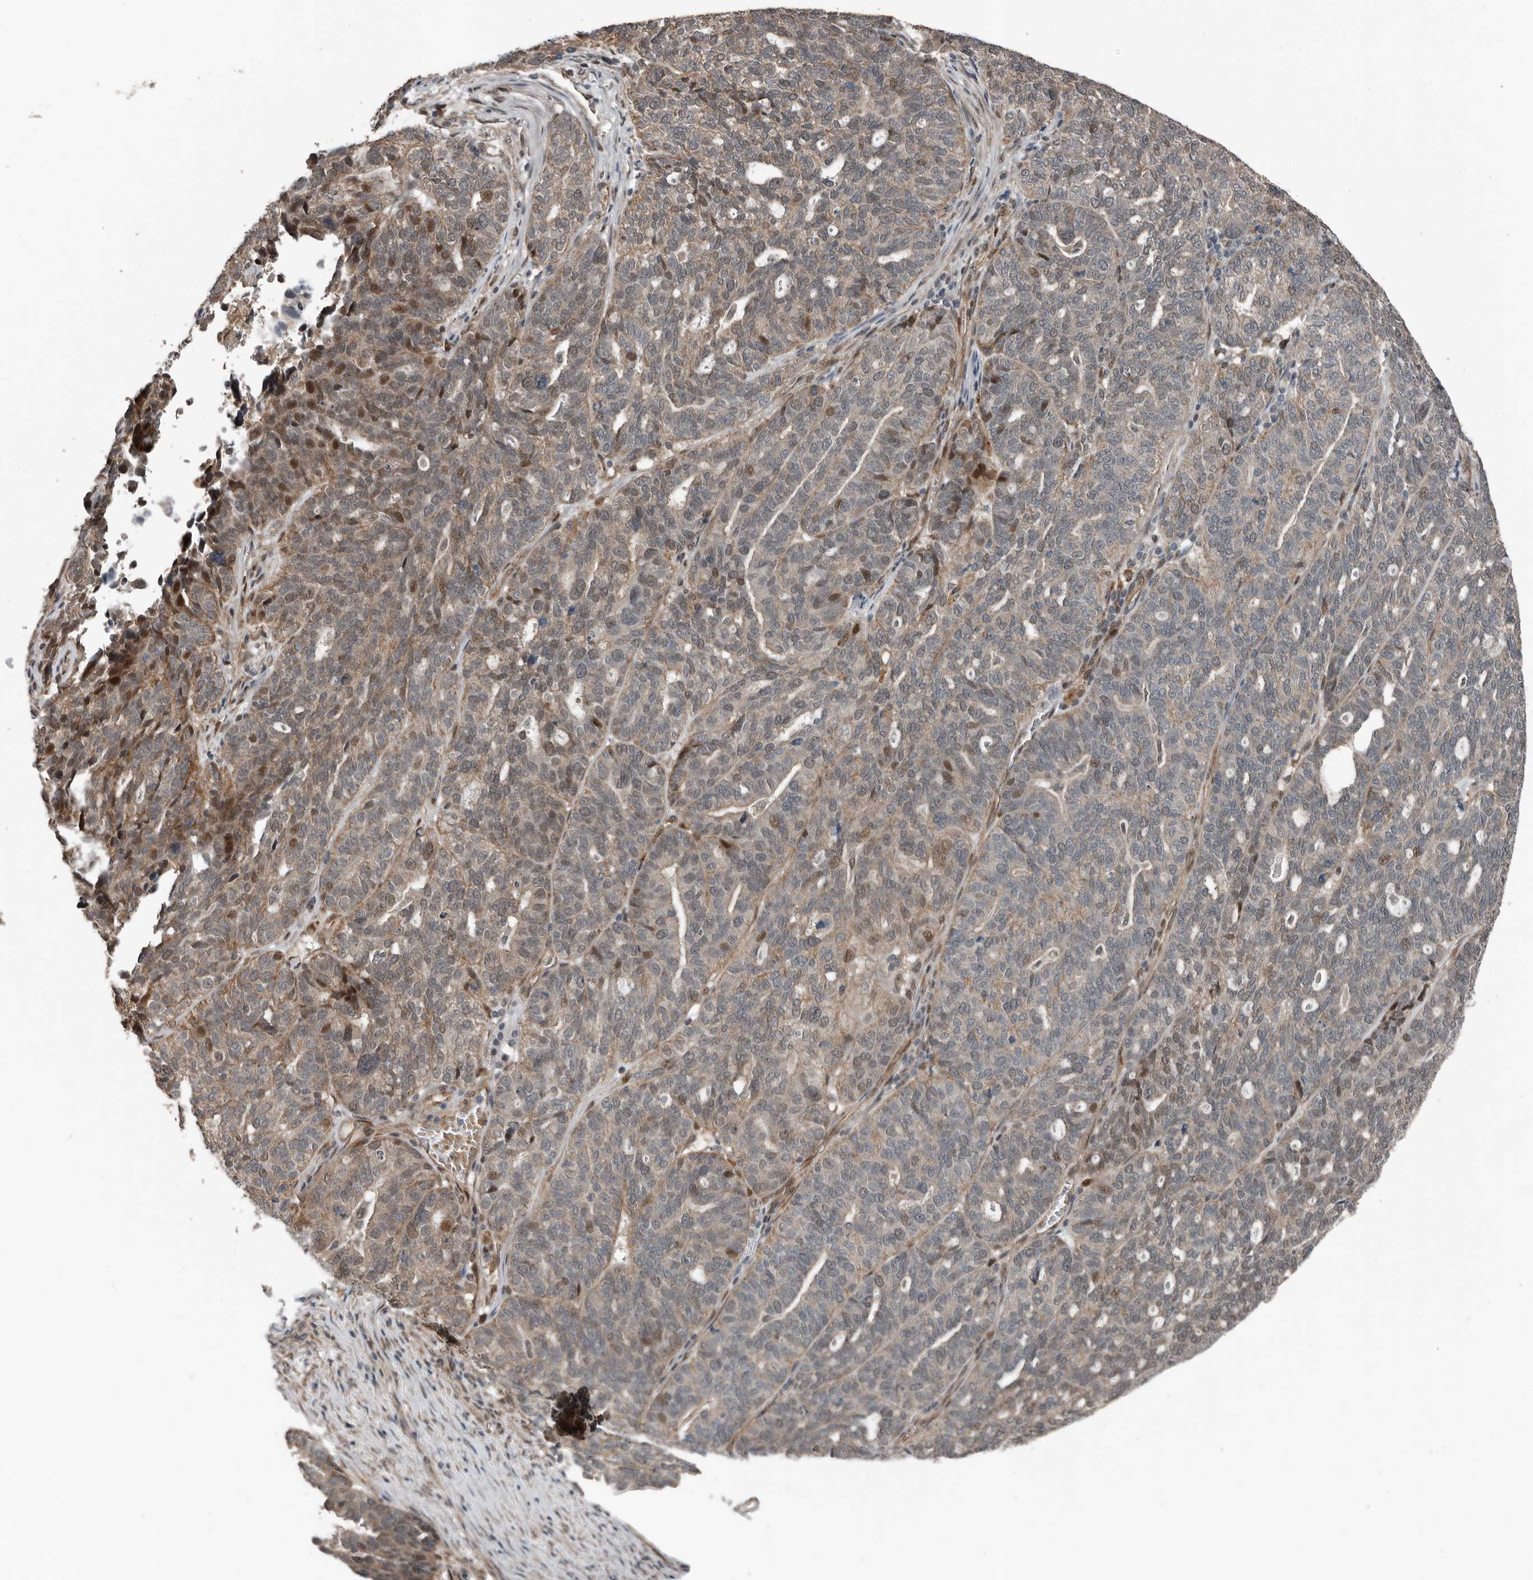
{"staining": {"intensity": "moderate", "quantity": "<25%", "location": "nuclear"}, "tissue": "ovarian cancer", "cell_type": "Tumor cells", "image_type": "cancer", "snomed": [{"axis": "morphology", "description": "Cystadenocarcinoma, serous, NOS"}, {"axis": "topography", "description": "Ovary"}], "caption": "Ovarian cancer (serous cystadenocarcinoma) tissue exhibits moderate nuclear positivity in about <25% of tumor cells The staining was performed using DAB to visualize the protein expression in brown, while the nuclei were stained in blue with hematoxylin (Magnification: 20x).", "gene": "YOD1", "patient": {"sex": "female", "age": 59}}